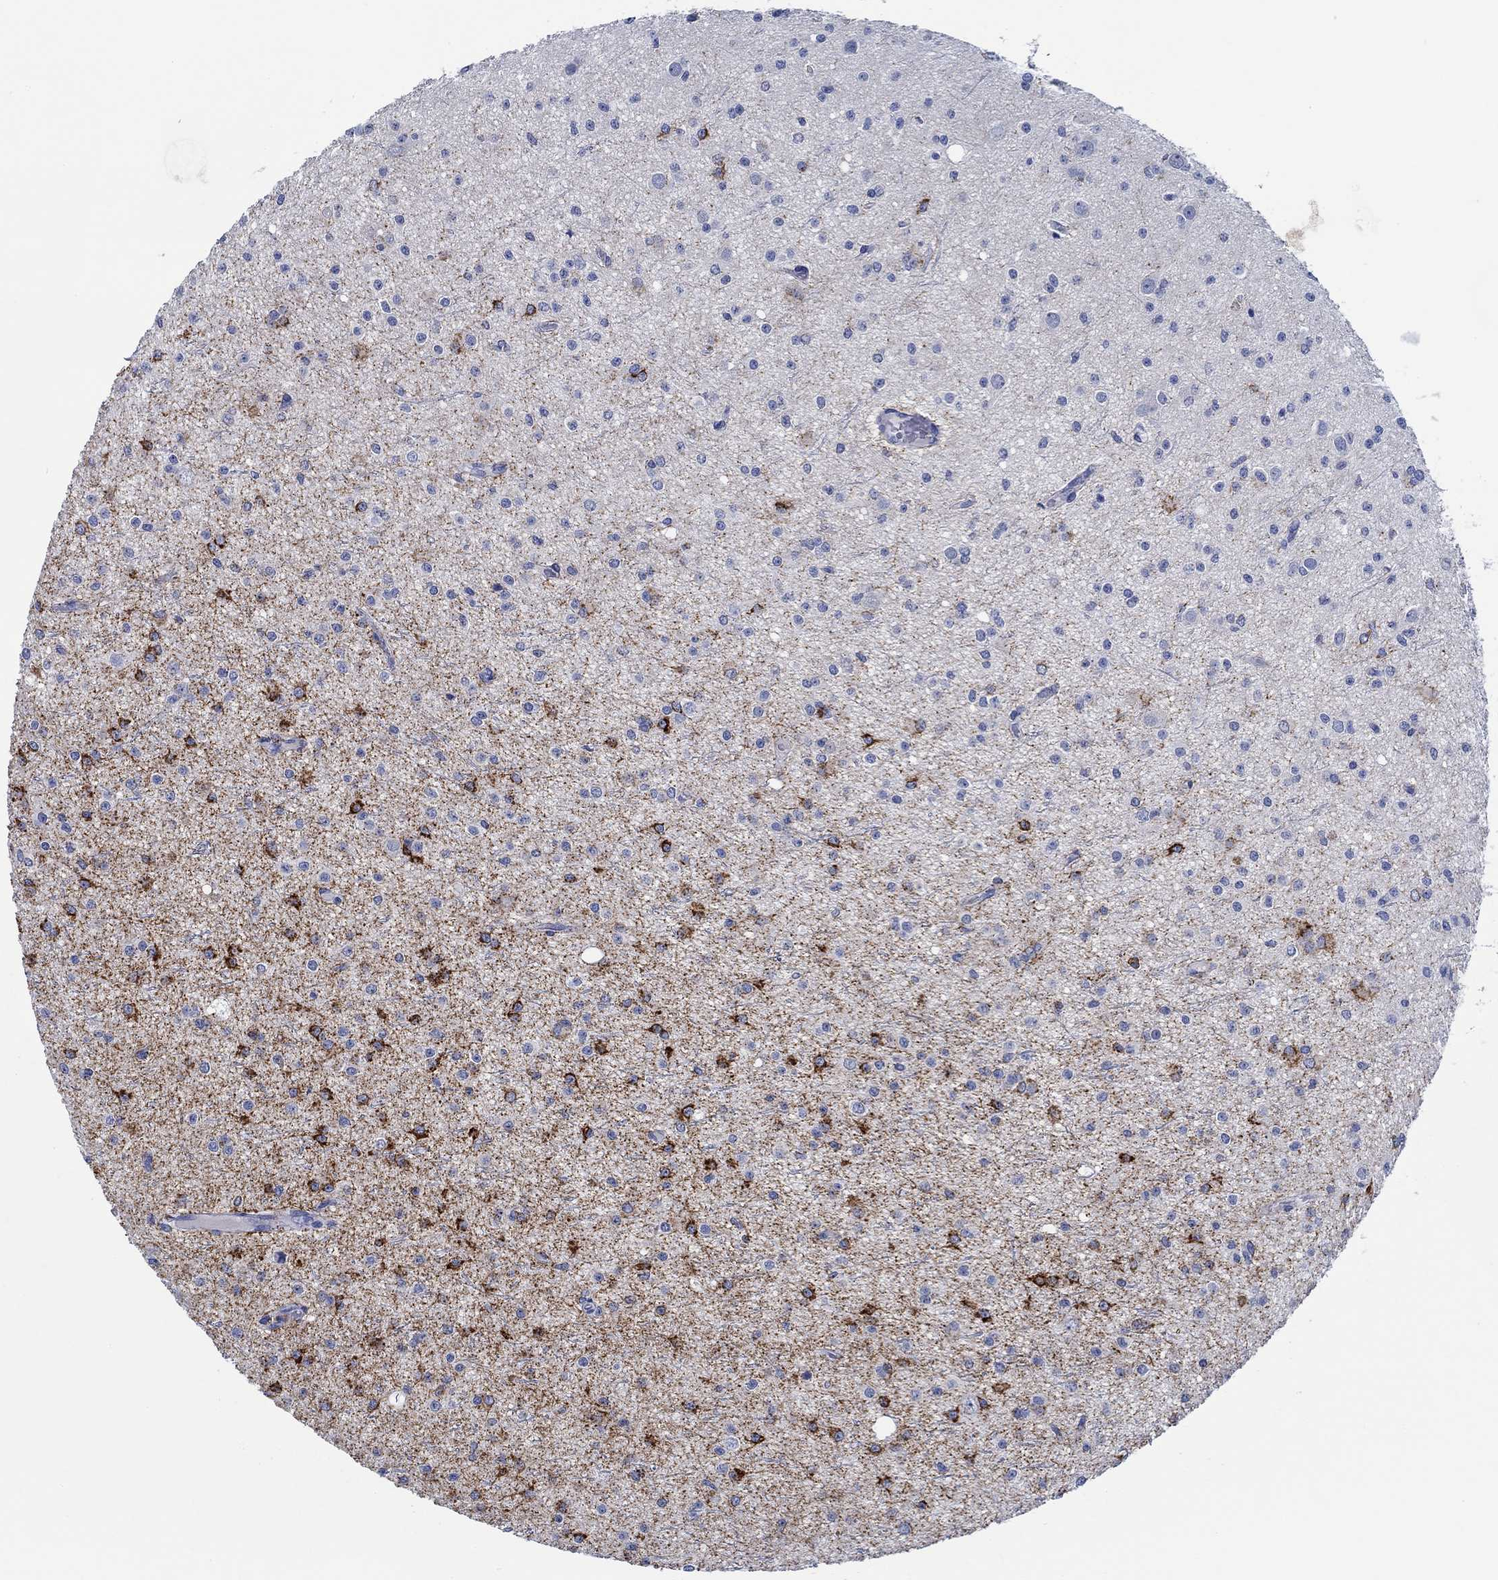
{"staining": {"intensity": "strong", "quantity": "<25%", "location": "cytoplasmic/membranous"}, "tissue": "glioma", "cell_type": "Tumor cells", "image_type": "cancer", "snomed": [{"axis": "morphology", "description": "Glioma, malignant, Low grade"}, {"axis": "topography", "description": "Brain"}], "caption": "A histopathology image showing strong cytoplasmic/membranous expression in approximately <25% of tumor cells in glioma, as visualized by brown immunohistochemical staining.", "gene": "CPM", "patient": {"sex": "male", "age": 27}}